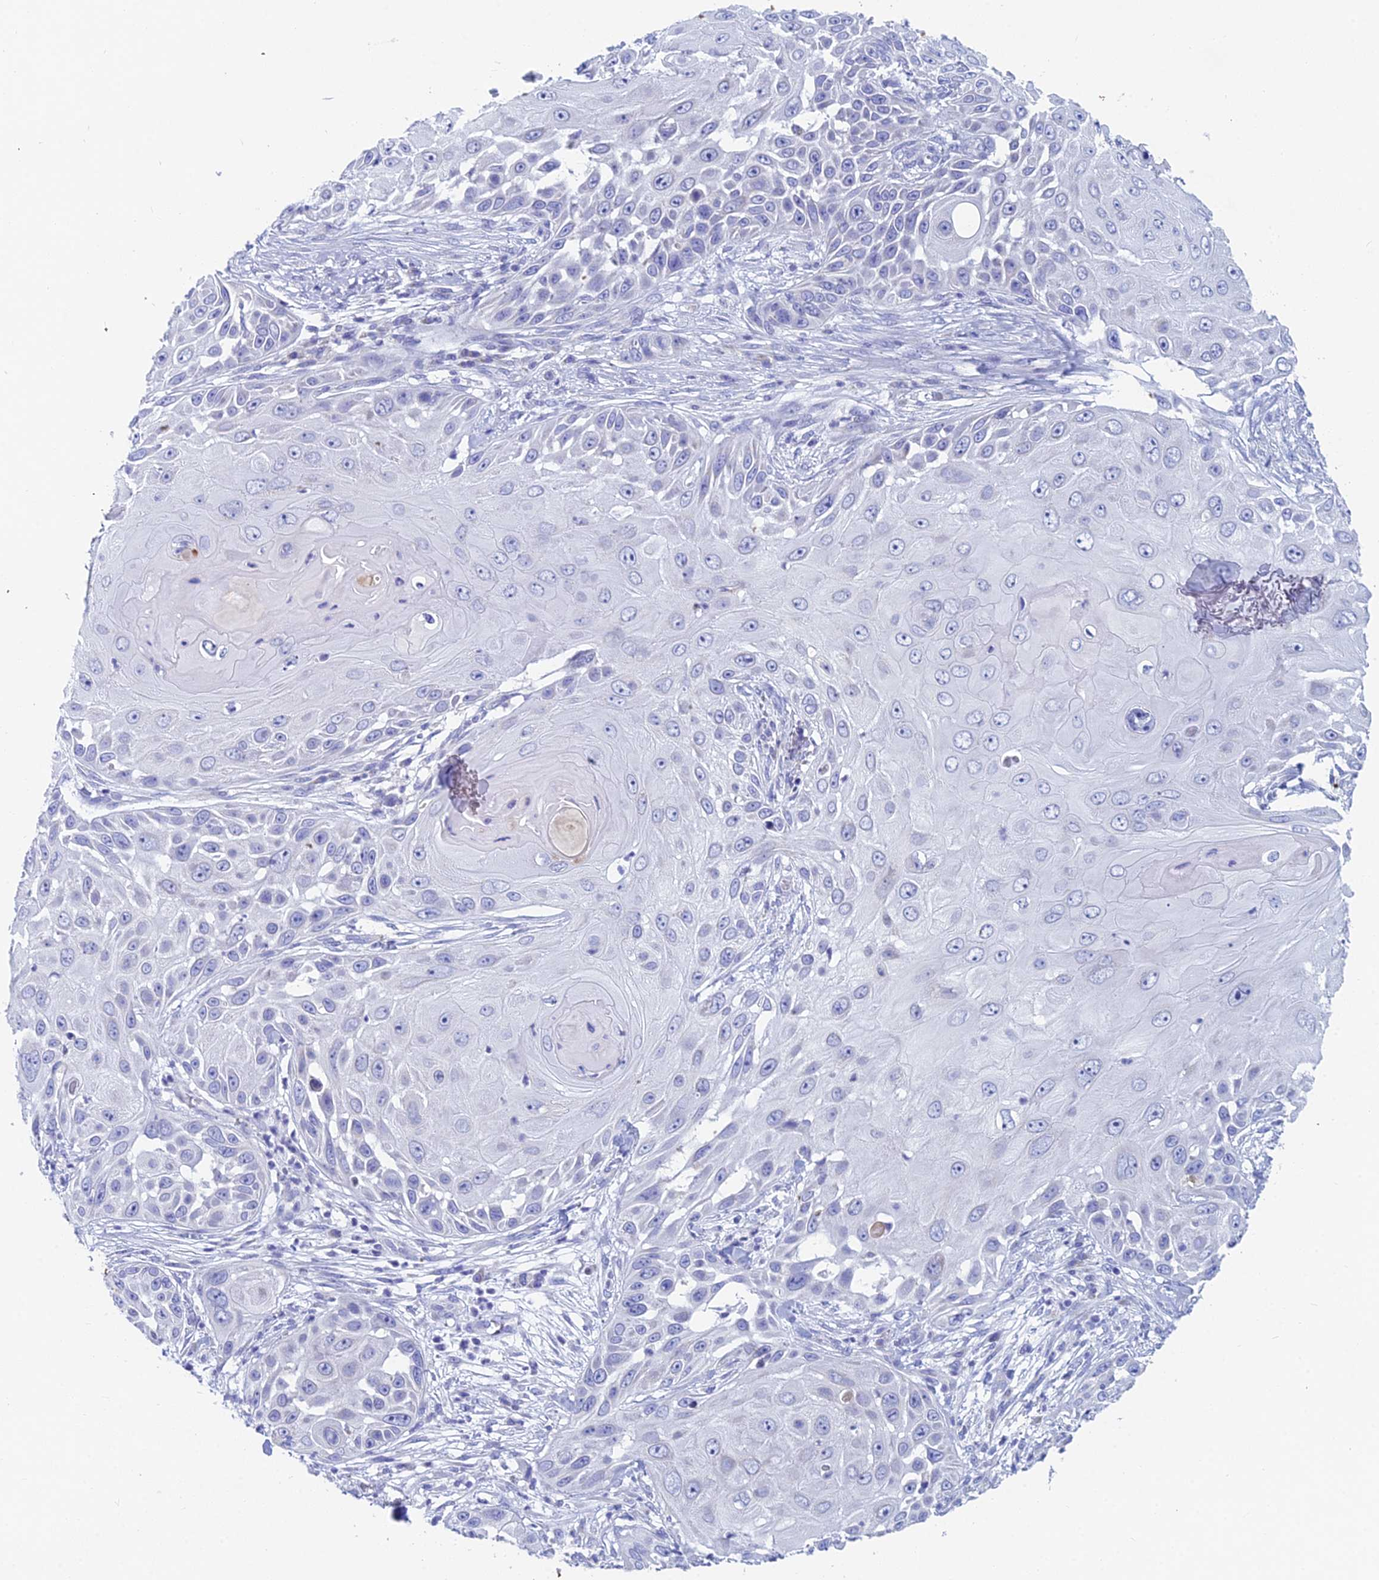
{"staining": {"intensity": "negative", "quantity": "none", "location": "none"}, "tissue": "skin cancer", "cell_type": "Tumor cells", "image_type": "cancer", "snomed": [{"axis": "morphology", "description": "Squamous cell carcinoma, NOS"}, {"axis": "topography", "description": "Skin"}], "caption": "Human squamous cell carcinoma (skin) stained for a protein using immunohistochemistry demonstrates no staining in tumor cells.", "gene": "ACSM1", "patient": {"sex": "female", "age": 44}}